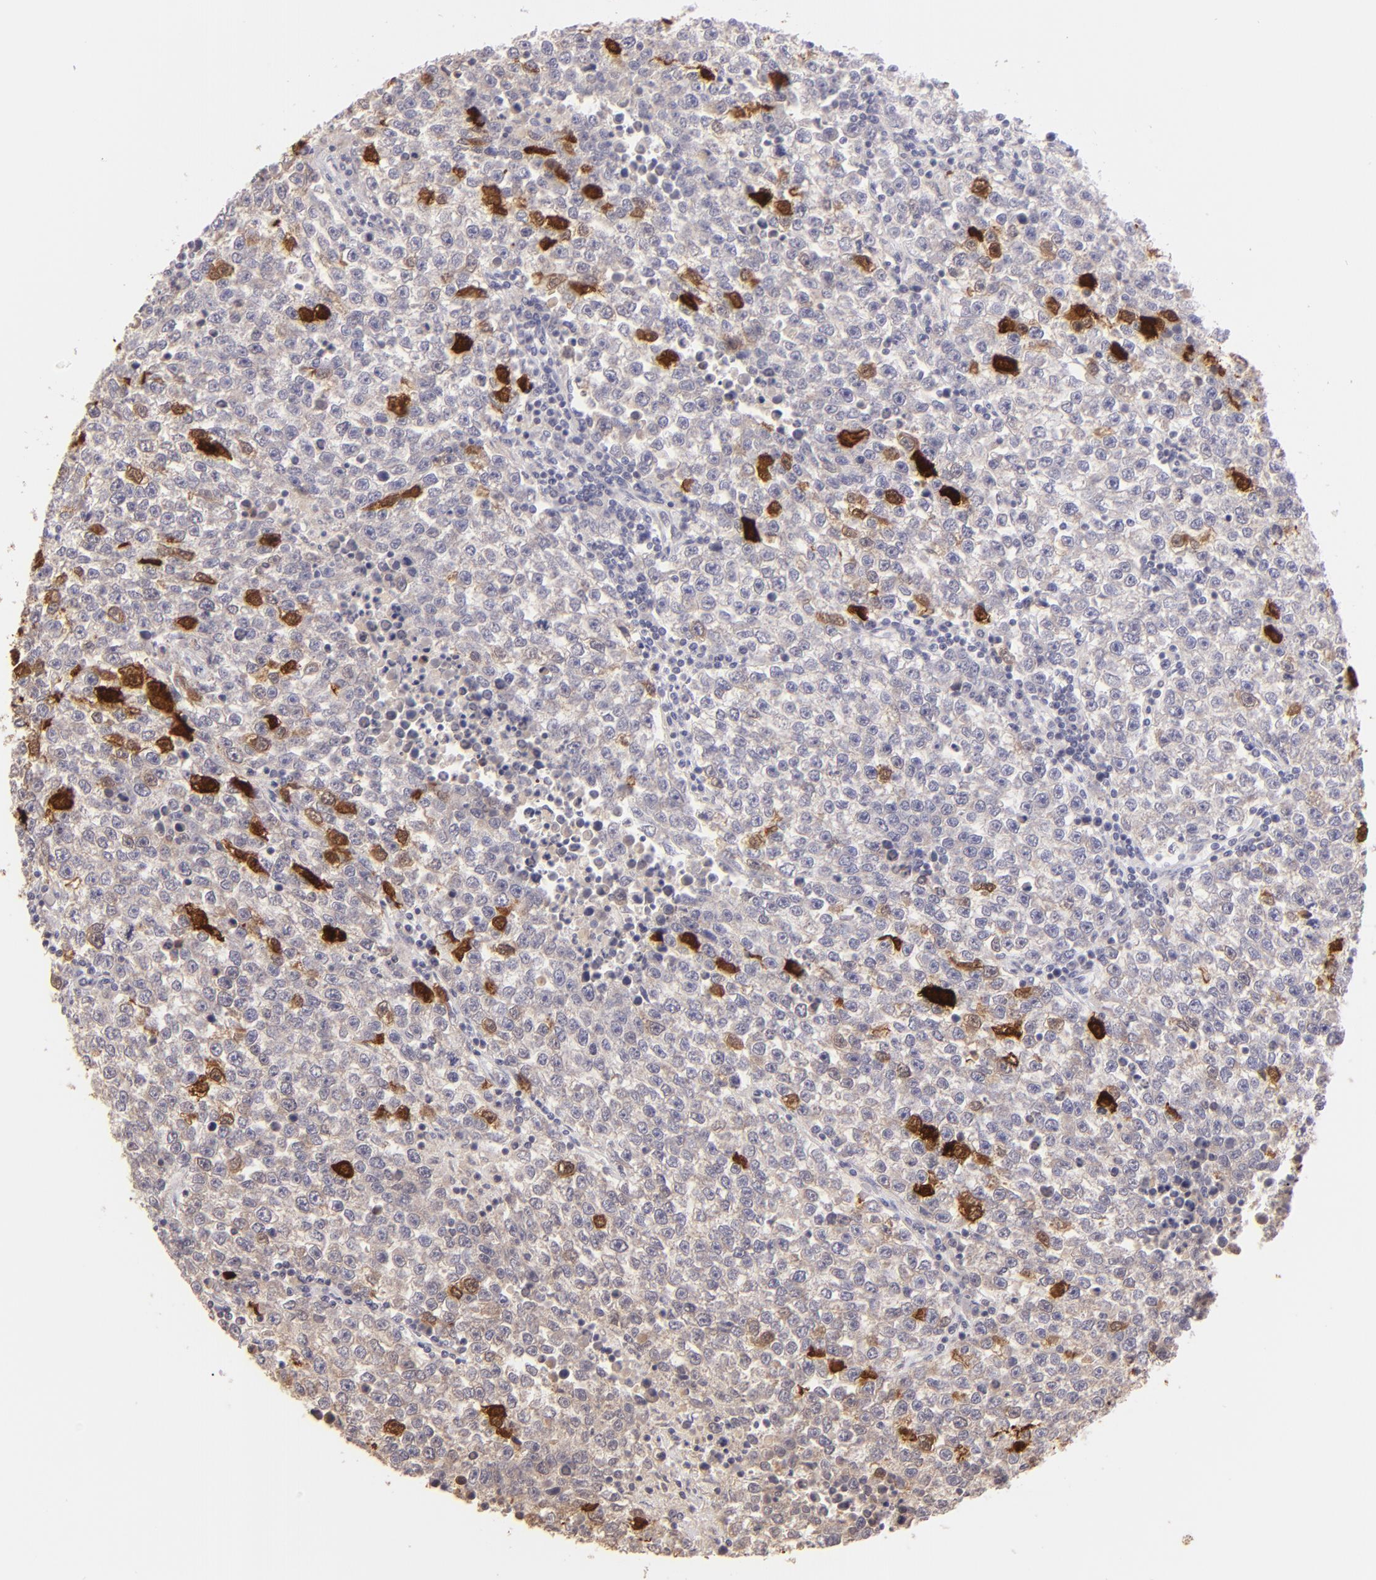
{"staining": {"intensity": "moderate", "quantity": "25%-75%", "location": "cytoplasmic/membranous"}, "tissue": "testis cancer", "cell_type": "Tumor cells", "image_type": "cancer", "snomed": [{"axis": "morphology", "description": "Seminoma, NOS"}, {"axis": "topography", "description": "Testis"}], "caption": "Protein expression analysis of human testis cancer reveals moderate cytoplasmic/membranous staining in approximately 25%-75% of tumor cells.", "gene": "MAGEA1", "patient": {"sex": "male", "age": 36}}